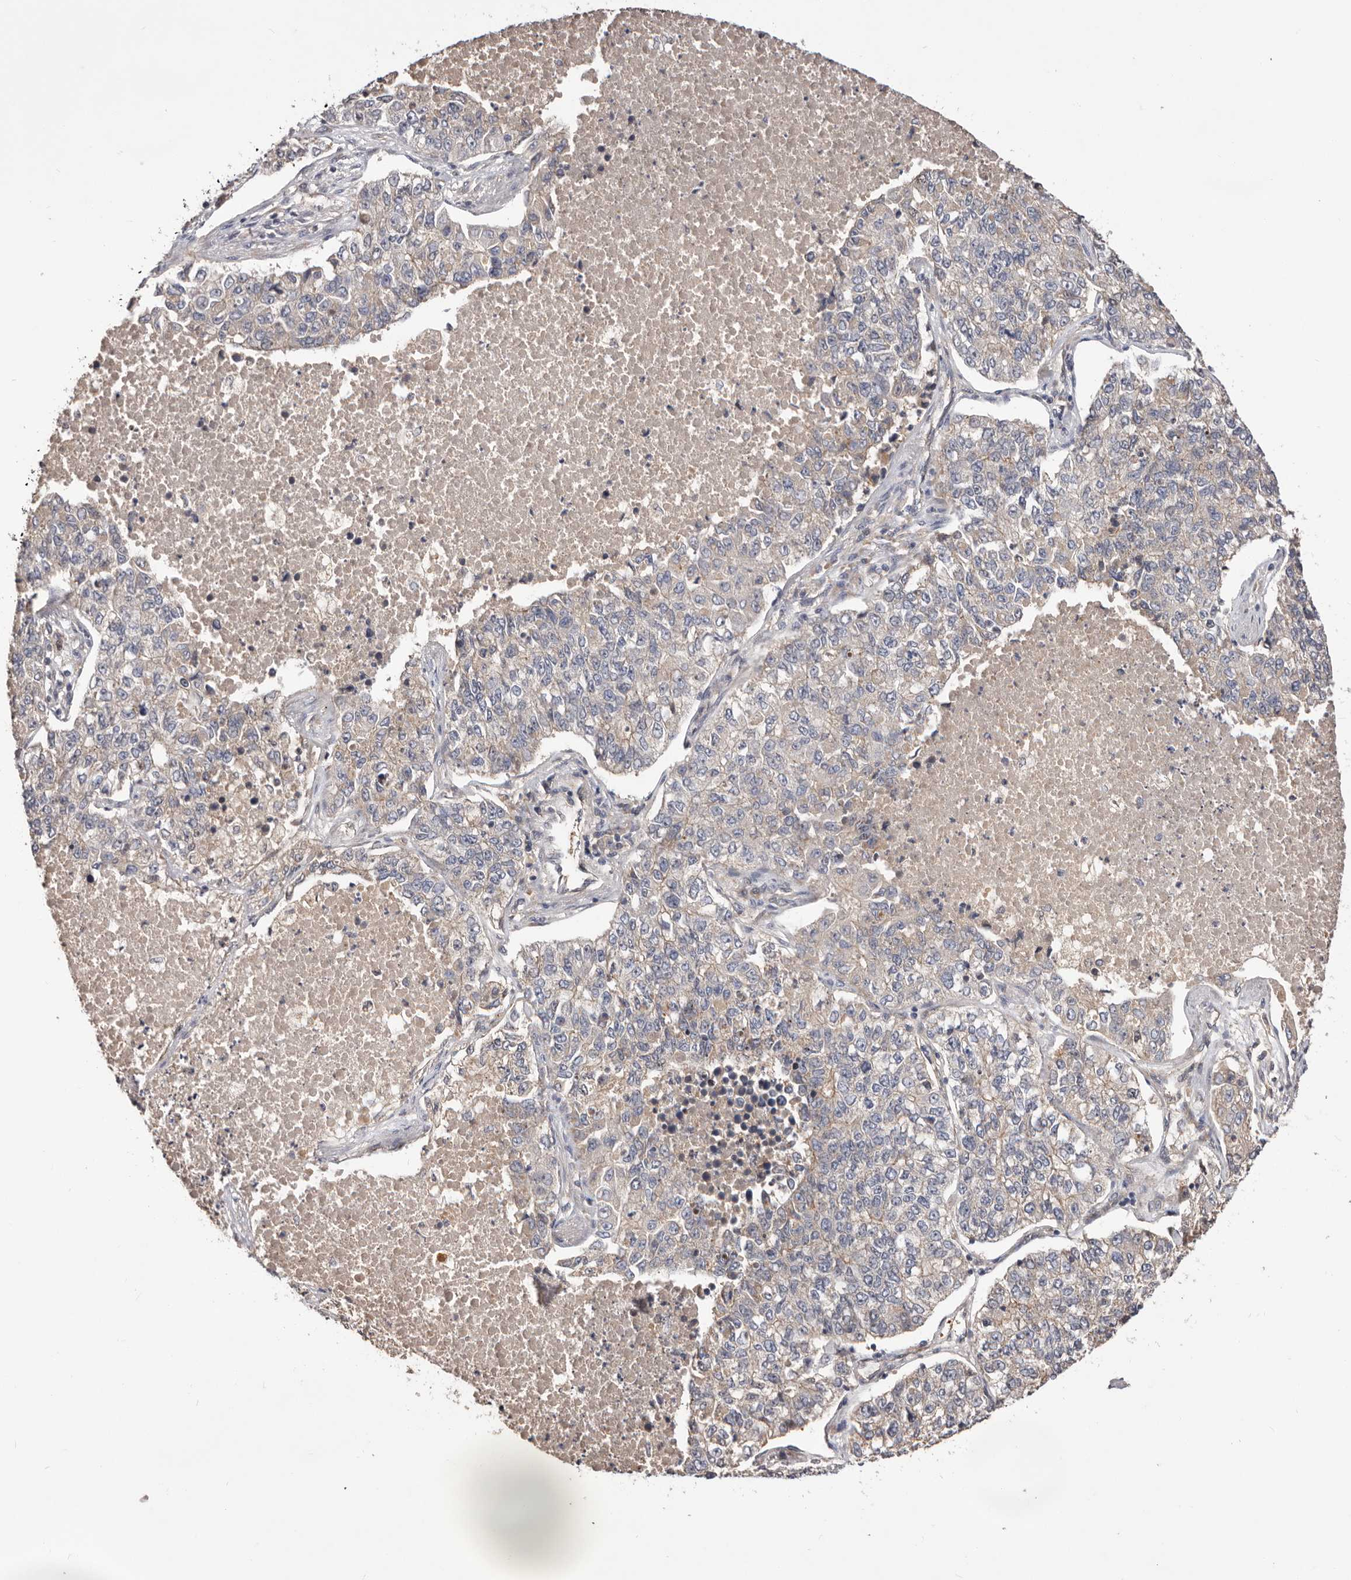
{"staining": {"intensity": "negative", "quantity": "none", "location": "none"}, "tissue": "lung cancer", "cell_type": "Tumor cells", "image_type": "cancer", "snomed": [{"axis": "morphology", "description": "Adenocarcinoma, NOS"}, {"axis": "topography", "description": "Lung"}], "caption": "This is an immunohistochemistry photomicrograph of adenocarcinoma (lung). There is no positivity in tumor cells.", "gene": "DOP1A", "patient": {"sex": "male", "age": 49}}